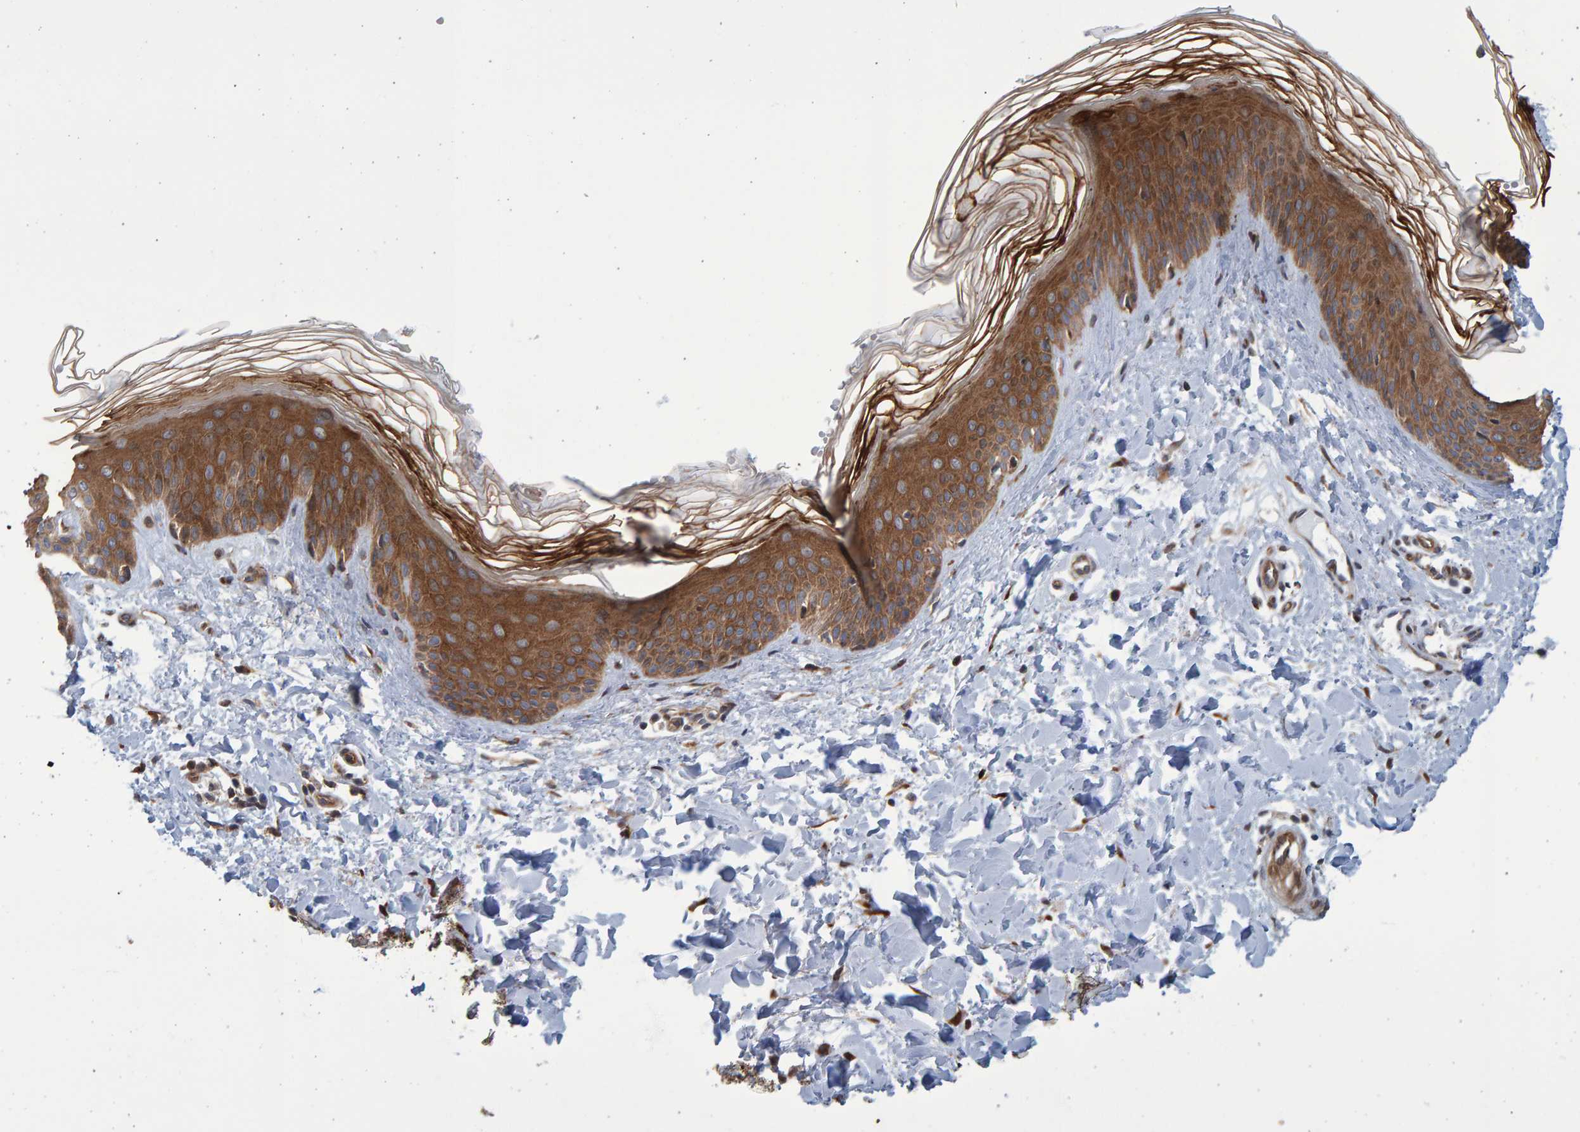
{"staining": {"intensity": "moderate", "quantity": ">75%", "location": "cytoplasmic/membranous"}, "tissue": "skin", "cell_type": "Fibroblasts", "image_type": "normal", "snomed": [{"axis": "morphology", "description": "Normal tissue, NOS"}, {"axis": "morphology", "description": "Malignant melanoma, Metastatic site"}, {"axis": "topography", "description": "Skin"}], "caption": "Immunohistochemical staining of normal human skin reveals >75% levels of moderate cytoplasmic/membranous protein staining in about >75% of fibroblasts. (IHC, brightfield microscopy, high magnification).", "gene": "LRBA", "patient": {"sex": "male", "age": 41}}